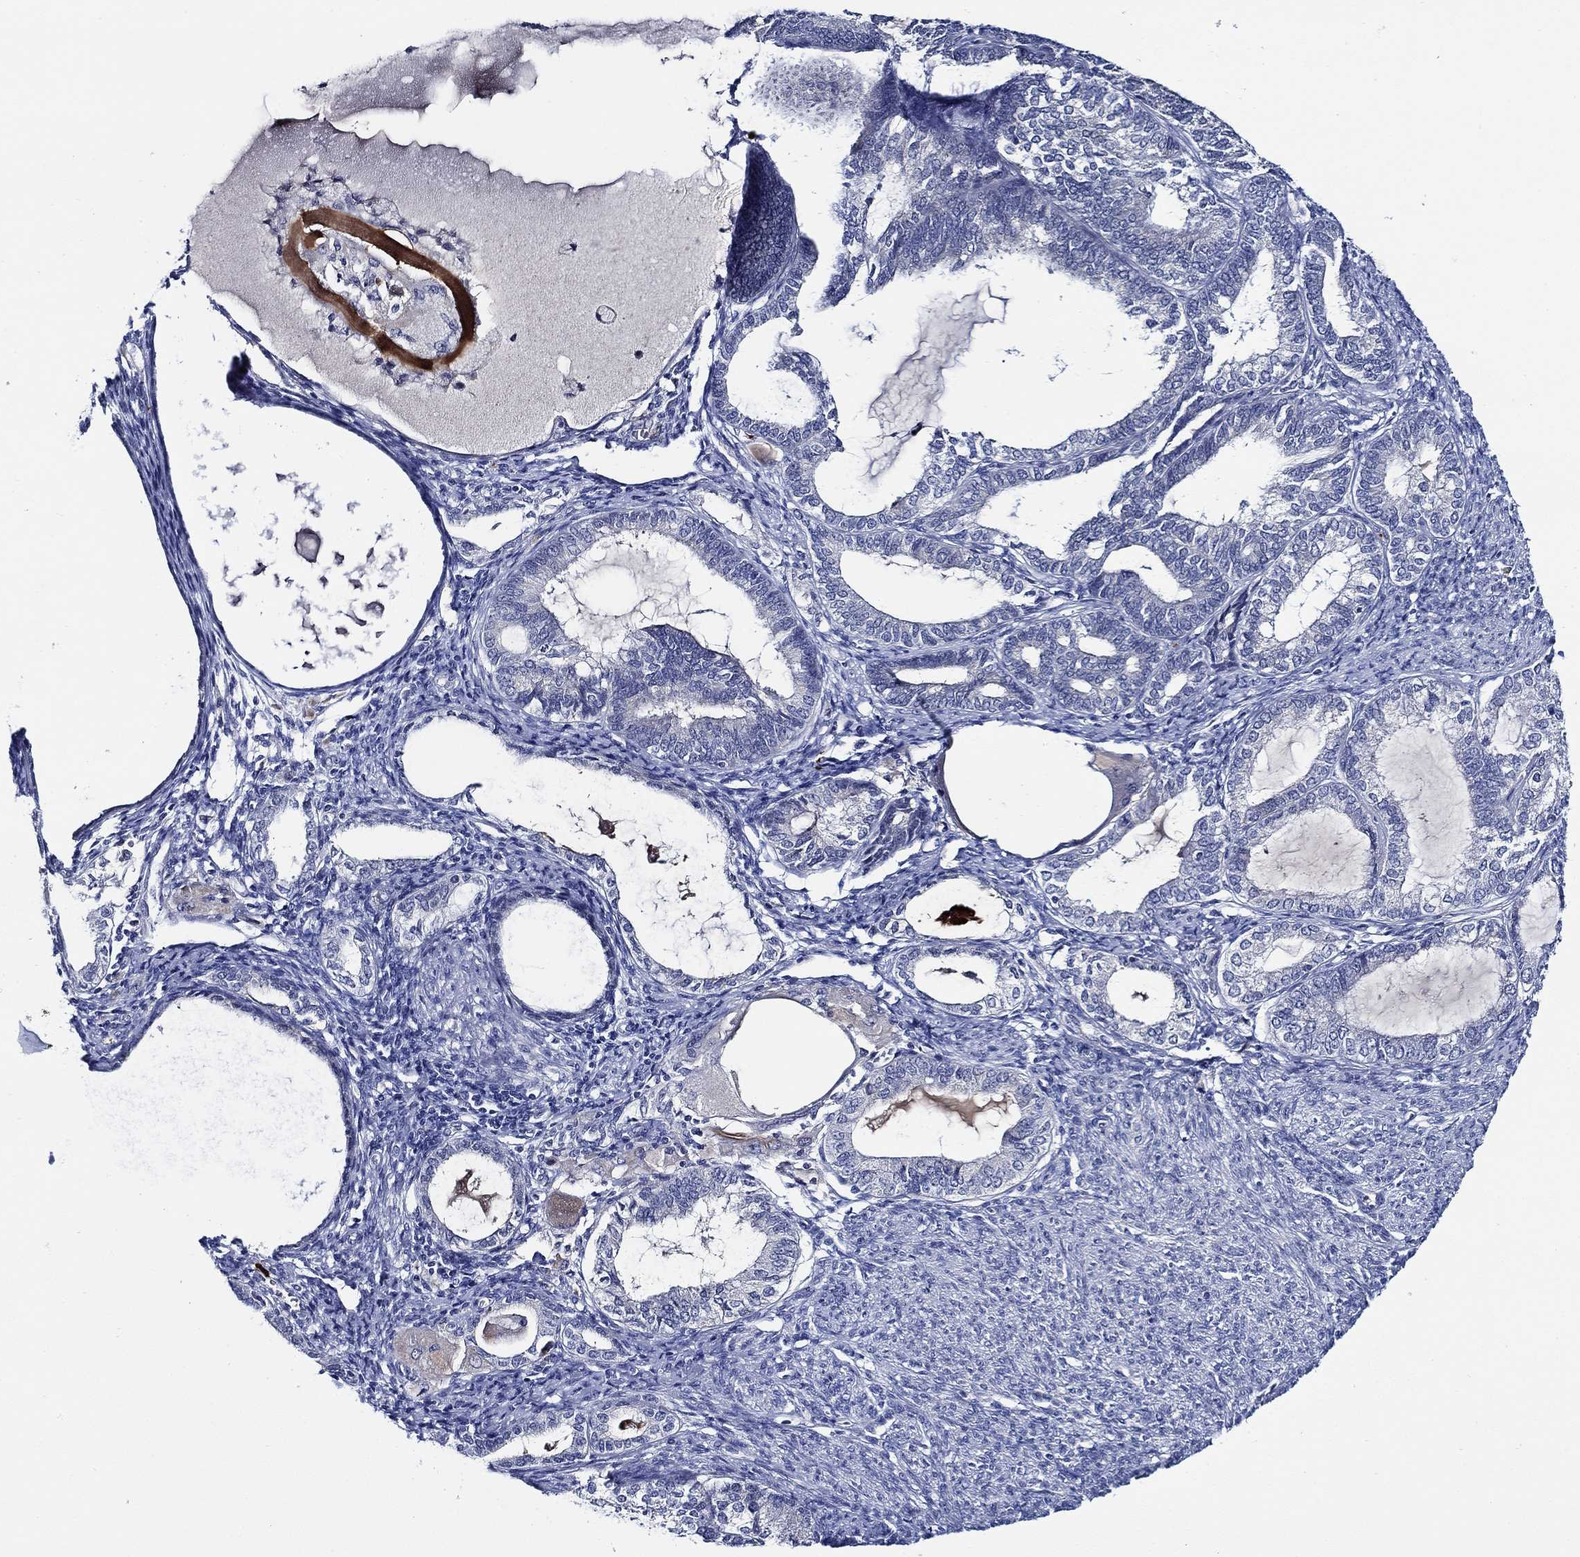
{"staining": {"intensity": "negative", "quantity": "none", "location": "none"}, "tissue": "endometrial cancer", "cell_type": "Tumor cells", "image_type": "cancer", "snomed": [{"axis": "morphology", "description": "Adenocarcinoma, NOS"}, {"axis": "topography", "description": "Endometrium"}], "caption": "Immunohistochemistry (IHC) of human endometrial cancer reveals no staining in tumor cells.", "gene": "ALOX12", "patient": {"sex": "female", "age": 86}}